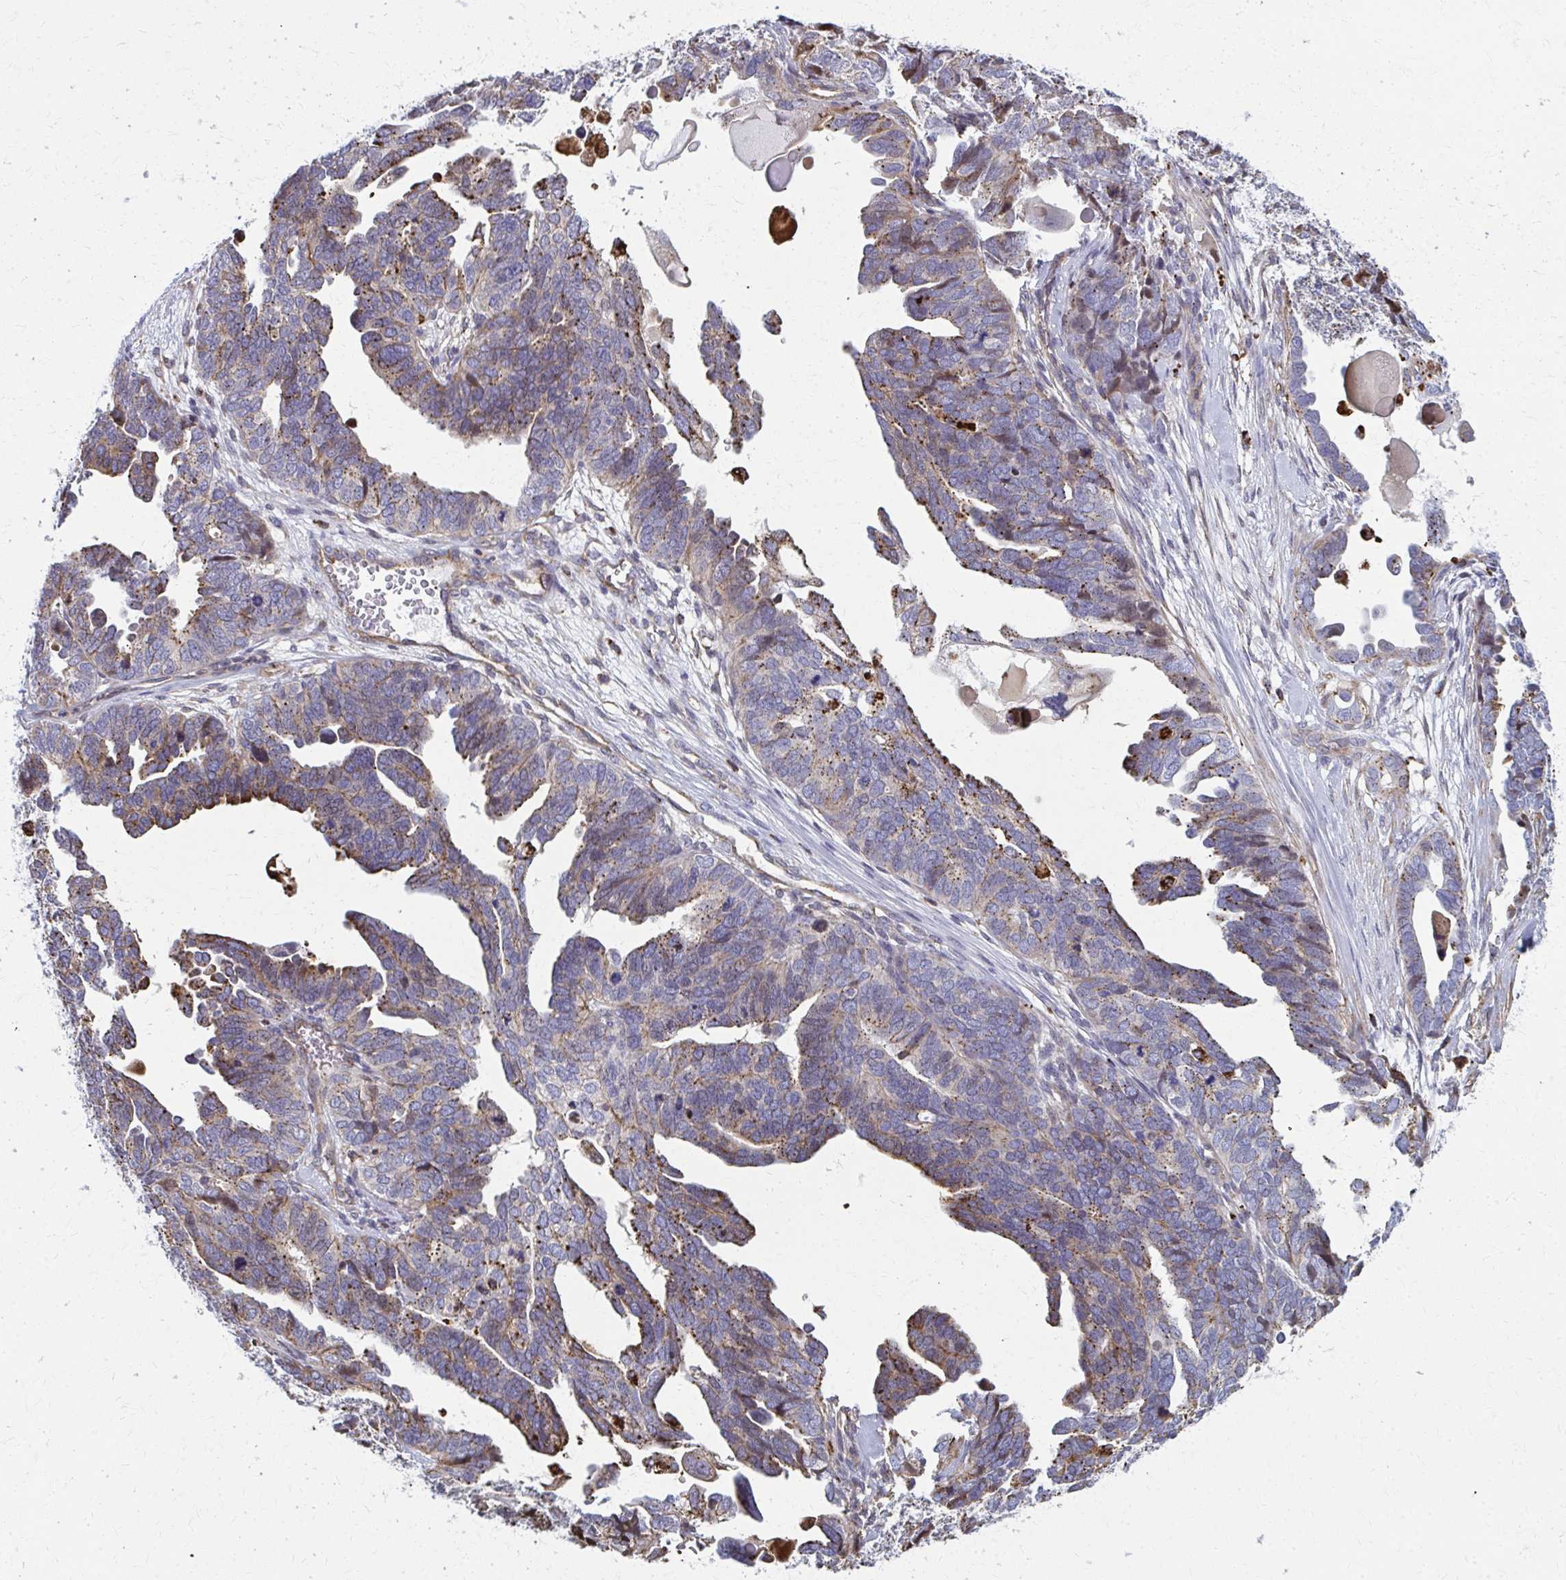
{"staining": {"intensity": "moderate", "quantity": "25%-75%", "location": "cytoplasmic/membranous"}, "tissue": "ovarian cancer", "cell_type": "Tumor cells", "image_type": "cancer", "snomed": [{"axis": "morphology", "description": "Cystadenocarcinoma, serous, NOS"}, {"axis": "topography", "description": "Ovary"}], "caption": "The histopathology image displays staining of ovarian cancer, revealing moderate cytoplasmic/membranous protein expression (brown color) within tumor cells.", "gene": "LRRC4B", "patient": {"sex": "female", "age": 51}}